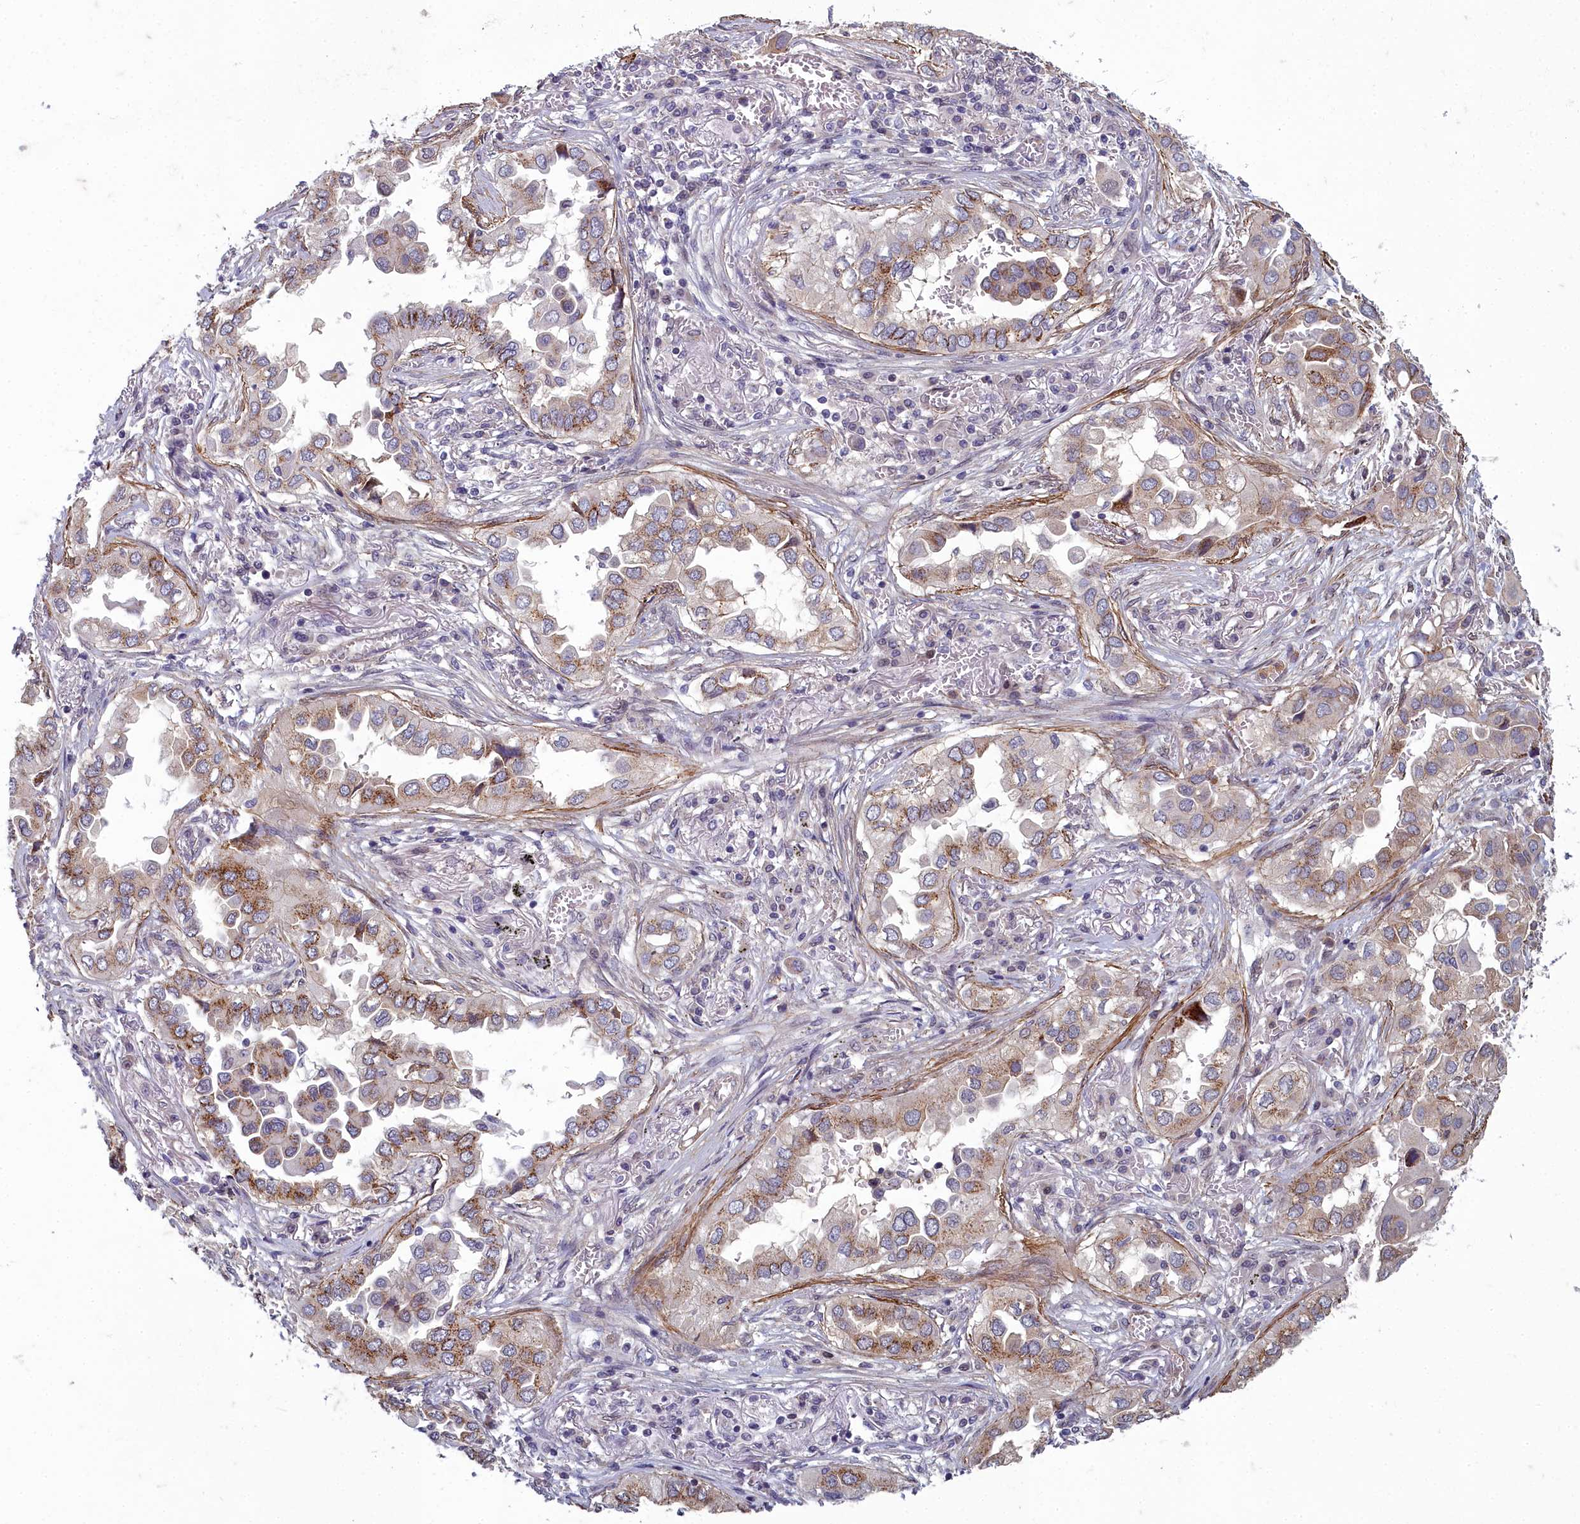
{"staining": {"intensity": "moderate", "quantity": ">75%", "location": "cytoplasmic/membranous"}, "tissue": "lung cancer", "cell_type": "Tumor cells", "image_type": "cancer", "snomed": [{"axis": "morphology", "description": "Adenocarcinoma, NOS"}, {"axis": "topography", "description": "Lung"}], "caption": "Lung cancer was stained to show a protein in brown. There is medium levels of moderate cytoplasmic/membranous staining in about >75% of tumor cells.", "gene": "ZNF626", "patient": {"sex": "female", "age": 76}}